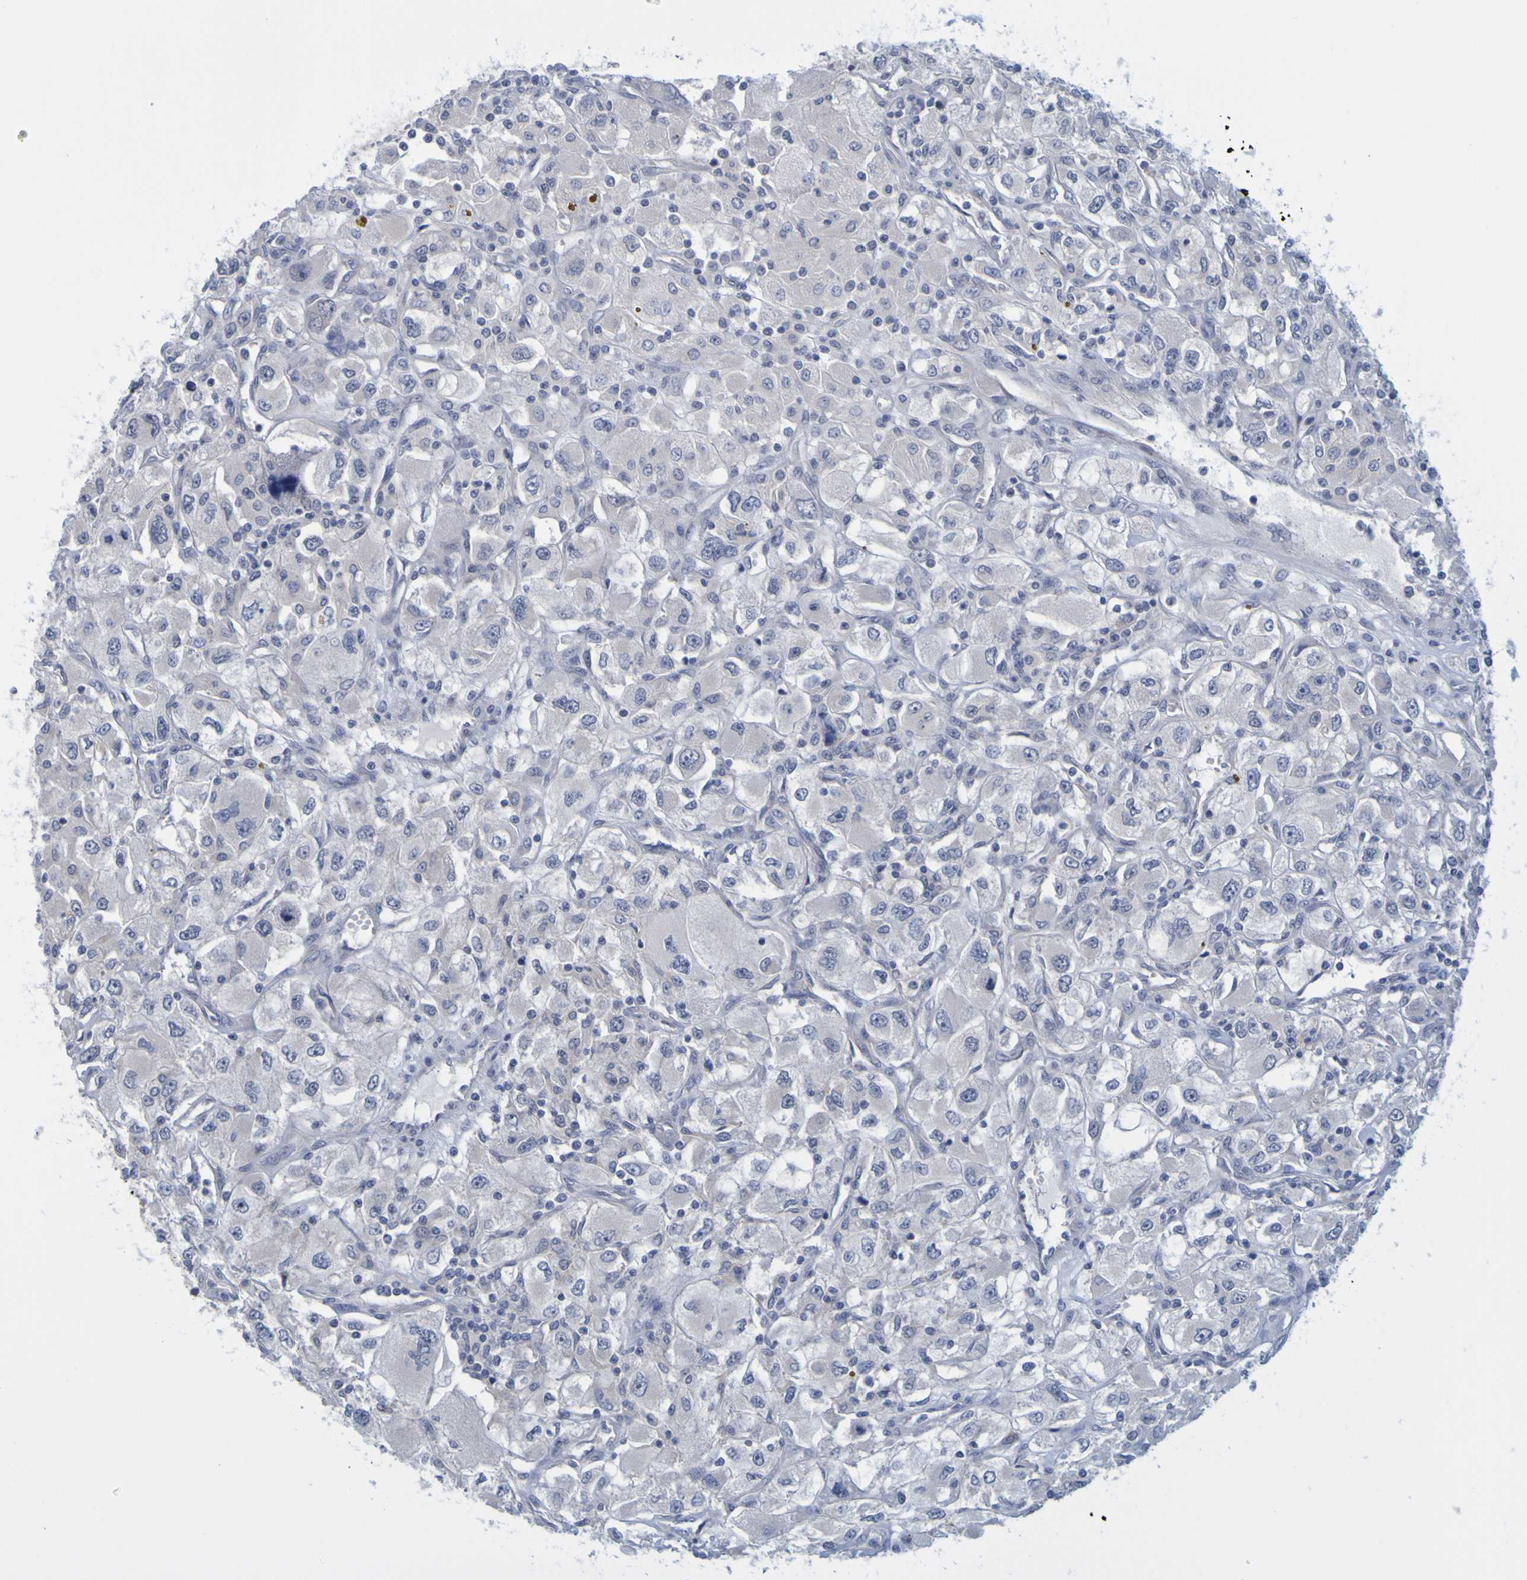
{"staining": {"intensity": "negative", "quantity": "none", "location": "none"}, "tissue": "renal cancer", "cell_type": "Tumor cells", "image_type": "cancer", "snomed": [{"axis": "morphology", "description": "Adenocarcinoma, NOS"}, {"axis": "topography", "description": "Kidney"}], "caption": "Tumor cells show no significant protein staining in renal adenocarcinoma.", "gene": "ENDOU", "patient": {"sex": "female", "age": 52}}